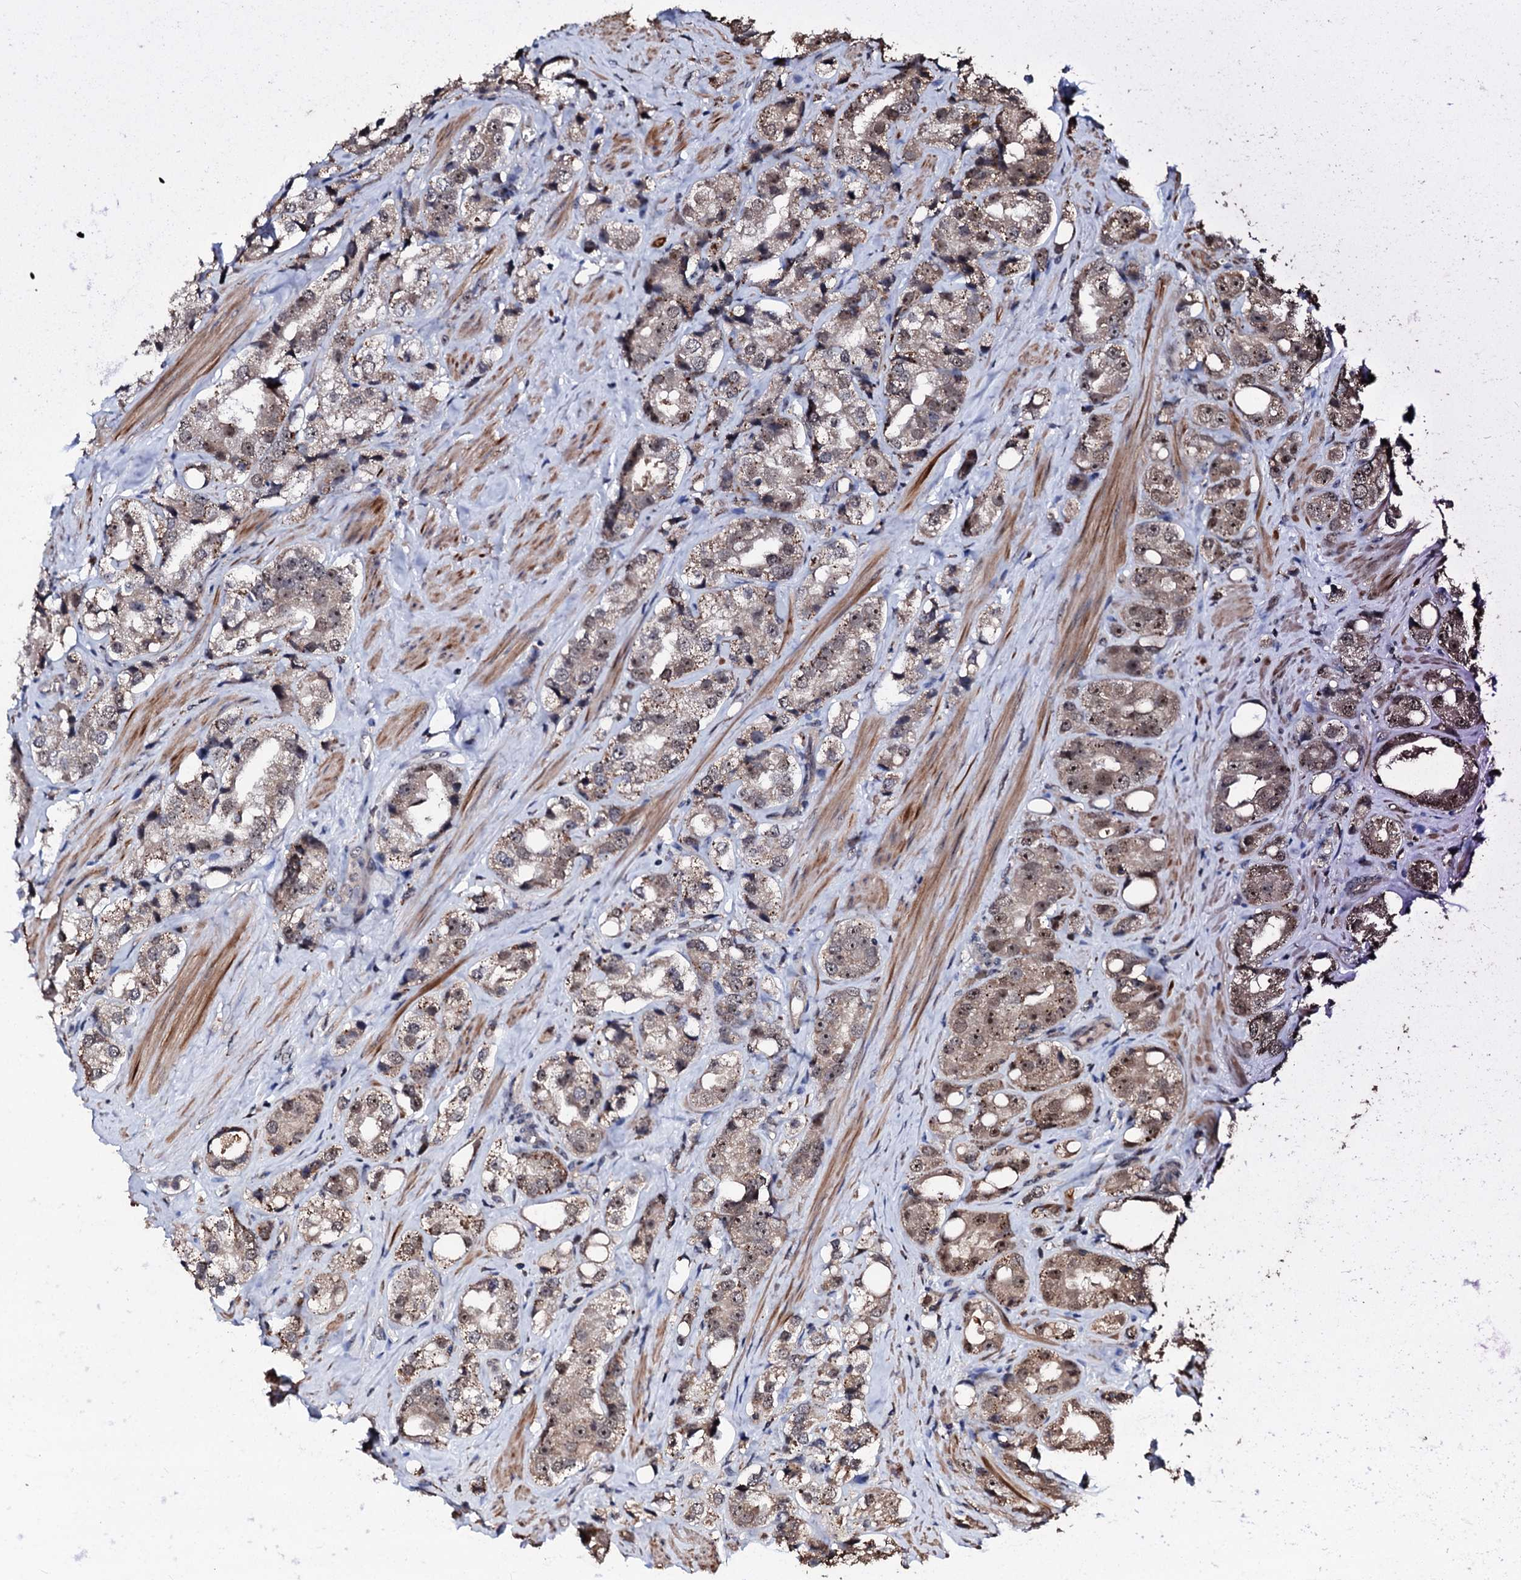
{"staining": {"intensity": "moderate", "quantity": ">75%", "location": "cytoplasmic/membranous,nuclear"}, "tissue": "prostate cancer", "cell_type": "Tumor cells", "image_type": "cancer", "snomed": [{"axis": "morphology", "description": "Adenocarcinoma, NOS"}, {"axis": "topography", "description": "Prostate"}], "caption": "Tumor cells reveal medium levels of moderate cytoplasmic/membranous and nuclear staining in approximately >75% of cells in prostate adenocarcinoma. Immunohistochemistry stains the protein of interest in brown and the nuclei are stained blue.", "gene": "SUPT7L", "patient": {"sex": "male", "age": 79}}